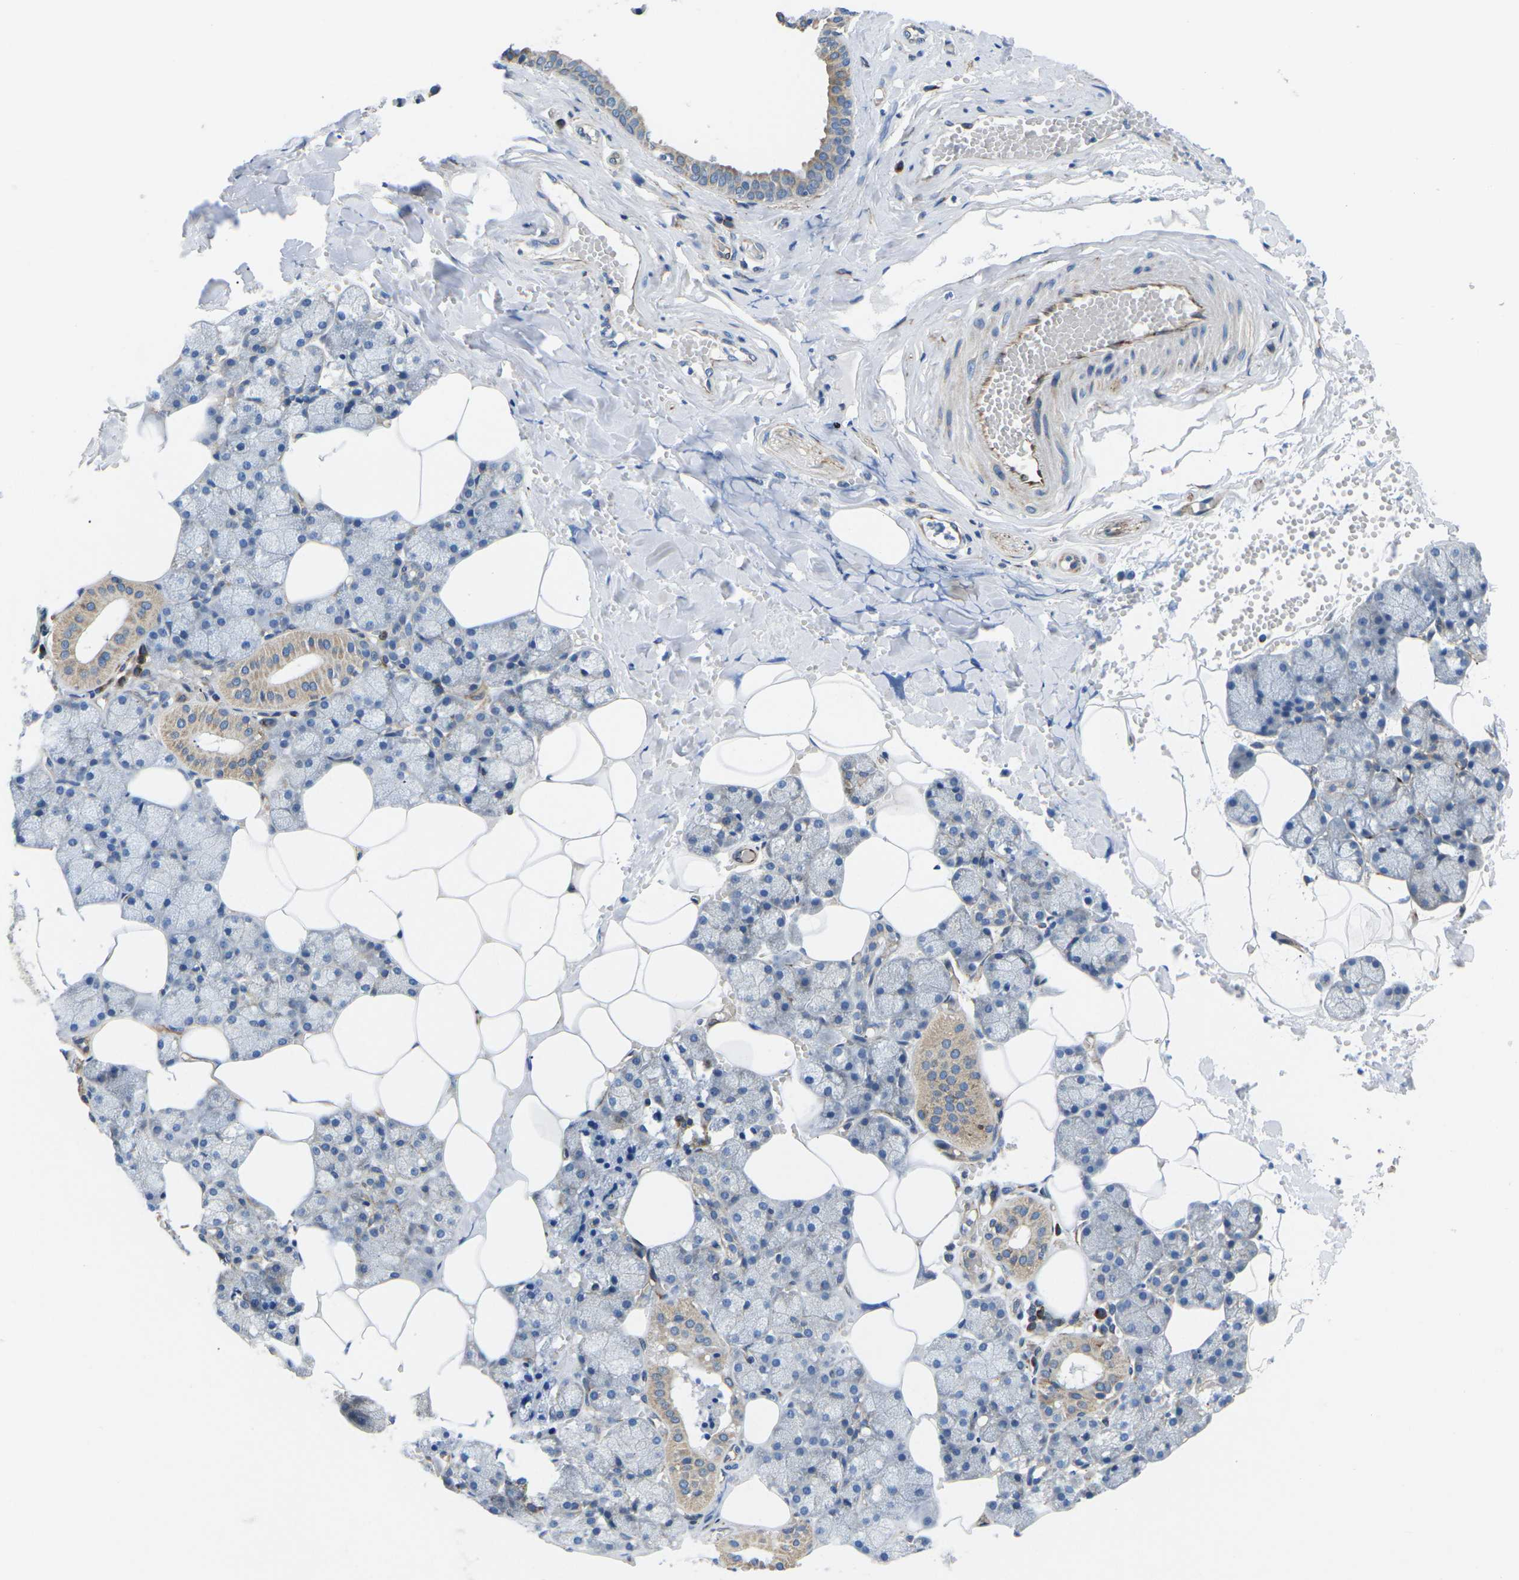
{"staining": {"intensity": "weak", "quantity": "25%-75%", "location": "cytoplasmic/membranous"}, "tissue": "salivary gland", "cell_type": "Glandular cells", "image_type": "normal", "snomed": [{"axis": "morphology", "description": "Normal tissue, NOS"}, {"axis": "topography", "description": "Salivary gland"}], "caption": "Weak cytoplasmic/membranous positivity for a protein is present in about 25%-75% of glandular cells of unremarkable salivary gland using IHC.", "gene": "TMEFF2", "patient": {"sex": "male", "age": 62}}